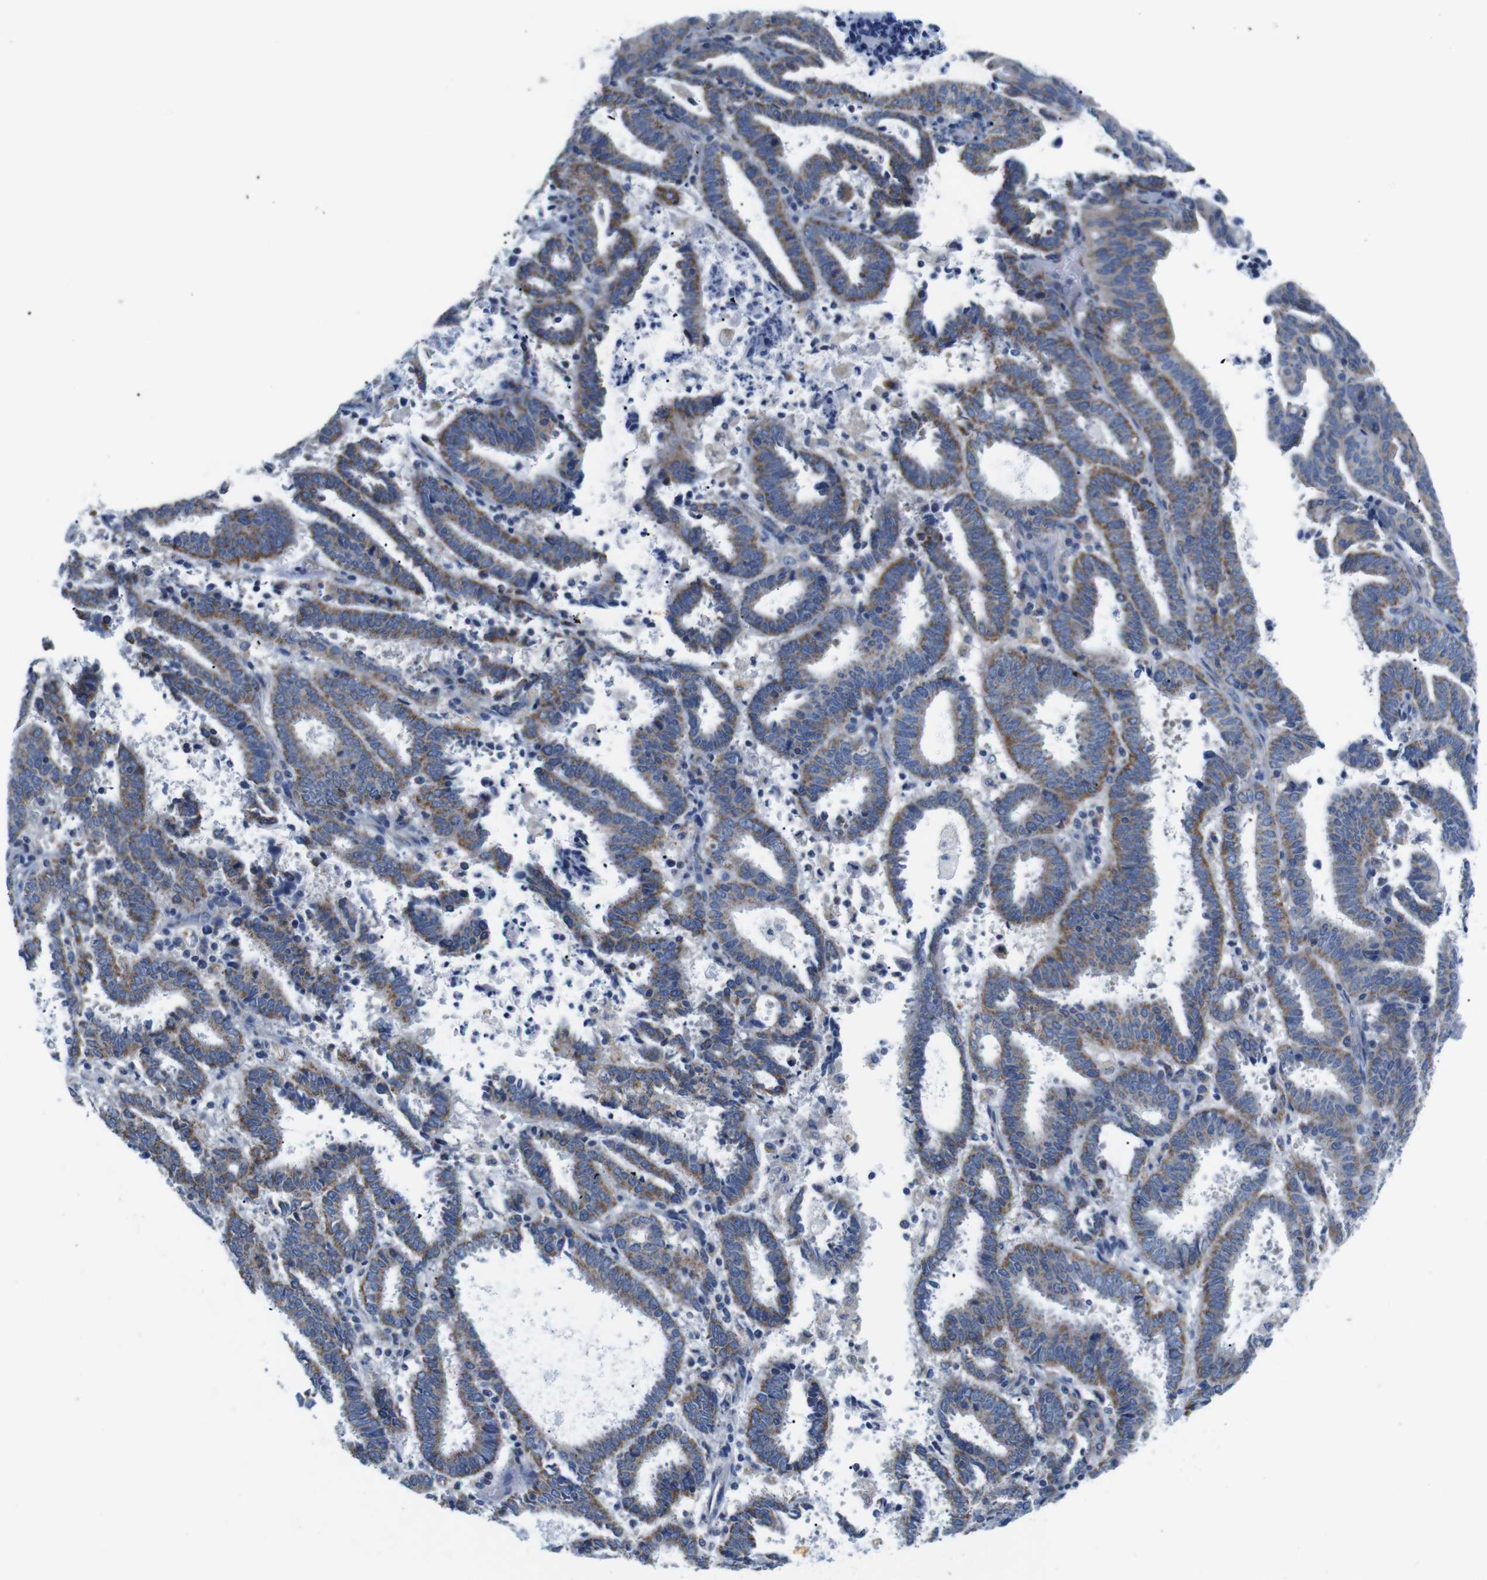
{"staining": {"intensity": "moderate", "quantity": ">75%", "location": "cytoplasmic/membranous"}, "tissue": "endometrial cancer", "cell_type": "Tumor cells", "image_type": "cancer", "snomed": [{"axis": "morphology", "description": "Adenocarcinoma, NOS"}, {"axis": "topography", "description": "Uterus"}], "caption": "The immunohistochemical stain highlights moderate cytoplasmic/membranous staining in tumor cells of endometrial adenocarcinoma tissue.", "gene": "F2RL1", "patient": {"sex": "female", "age": 83}}